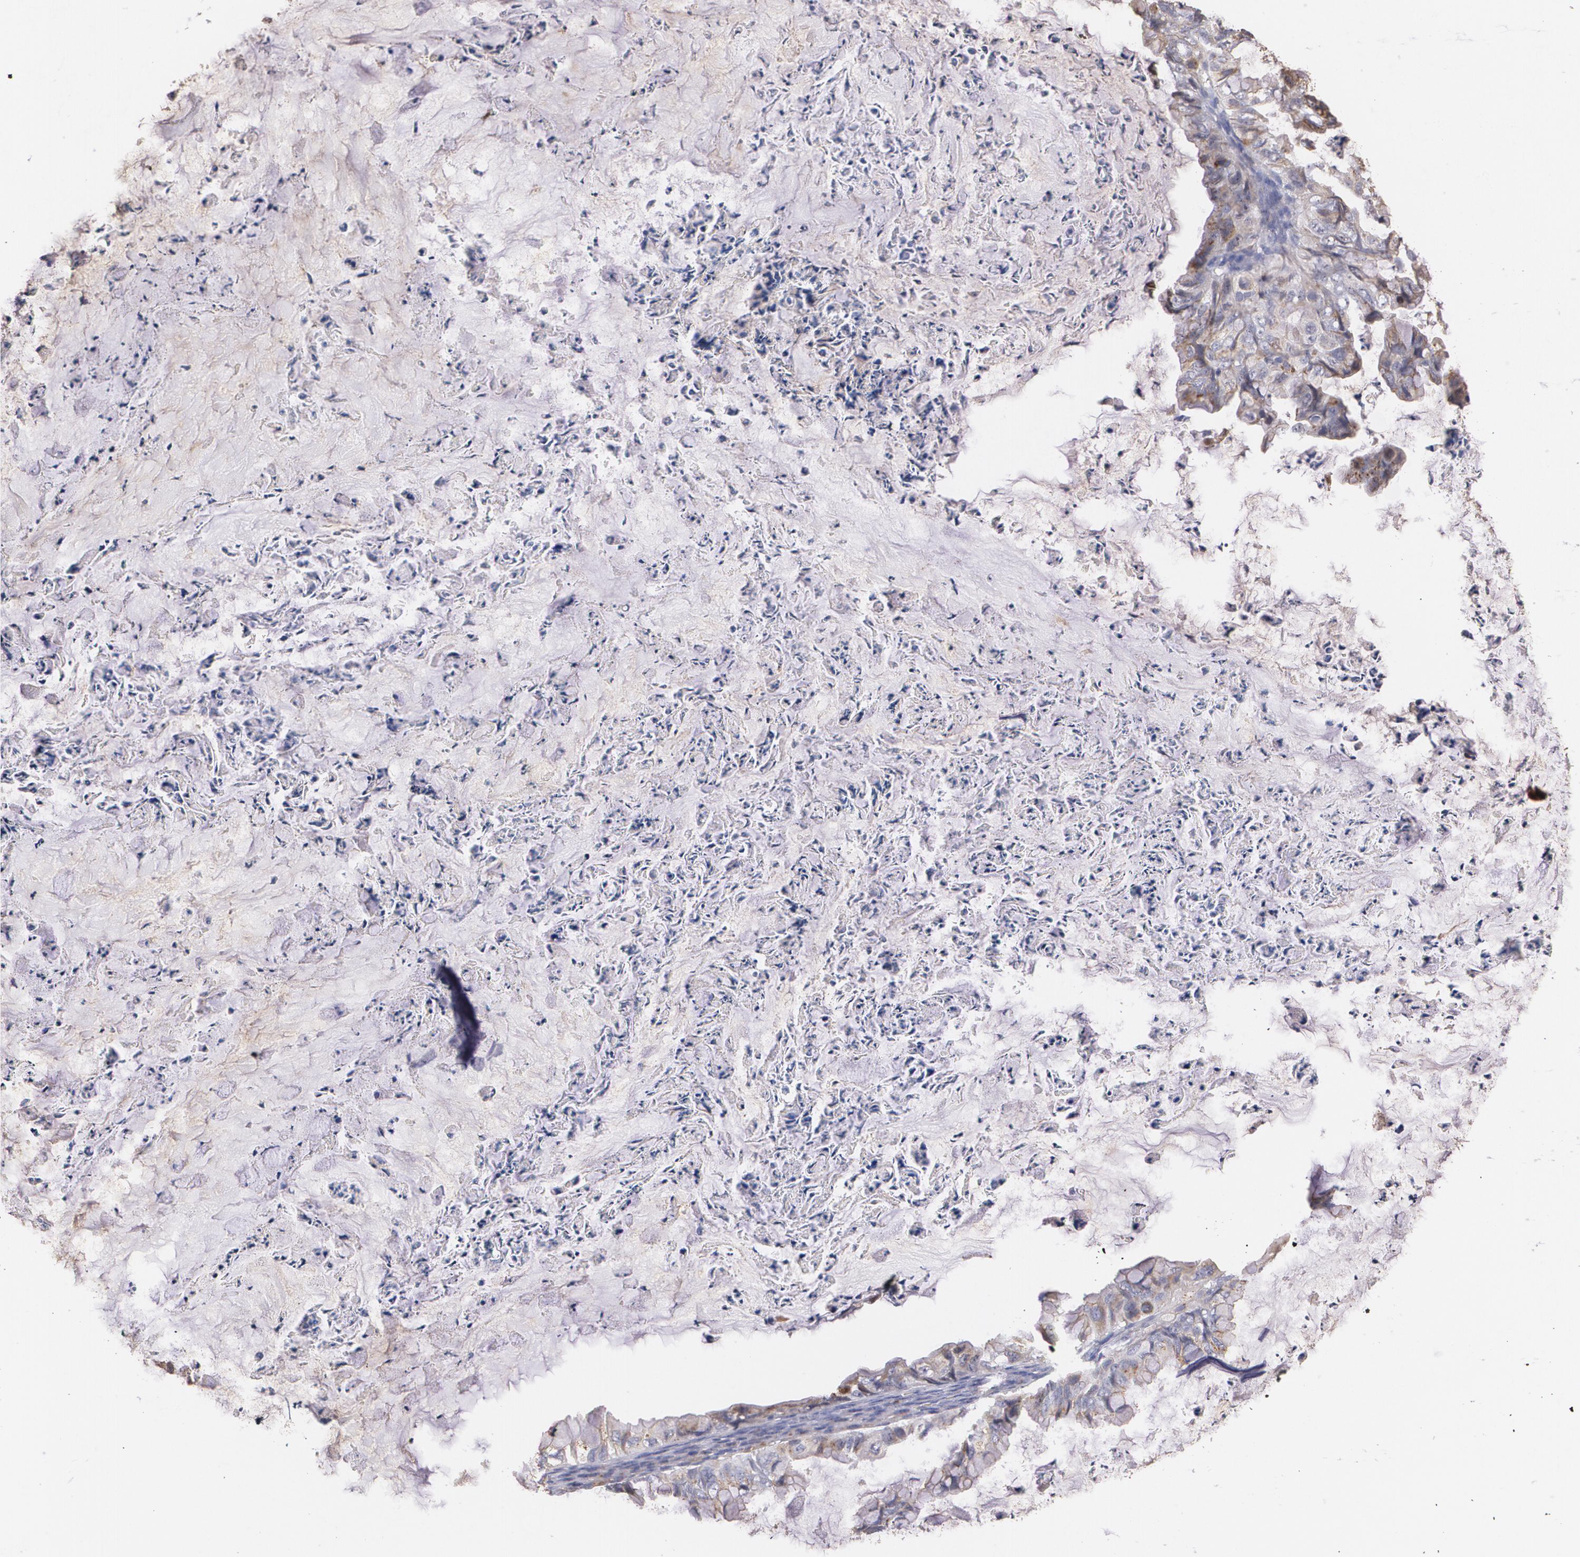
{"staining": {"intensity": "weak", "quantity": ">75%", "location": "cytoplasmic/membranous"}, "tissue": "ovarian cancer", "cell_type": "Tumor cells", "image_type": "cancer", "snomed": [{"axis": "morphology", "description": "Cystadenocarcinoma, mucinous, NOS"}, {"axis": "topography", "description": "Ovary"}], "caption": "This photomicrograph reveals immunohistochemistry staining of ovarian mucinous cystadenocarcinoma, with low weak cytoplasmic/membranous positivity in about >75% of tumor cells.", "gene": "ATF3", "patient": {"sex": "female", "age": 36}}